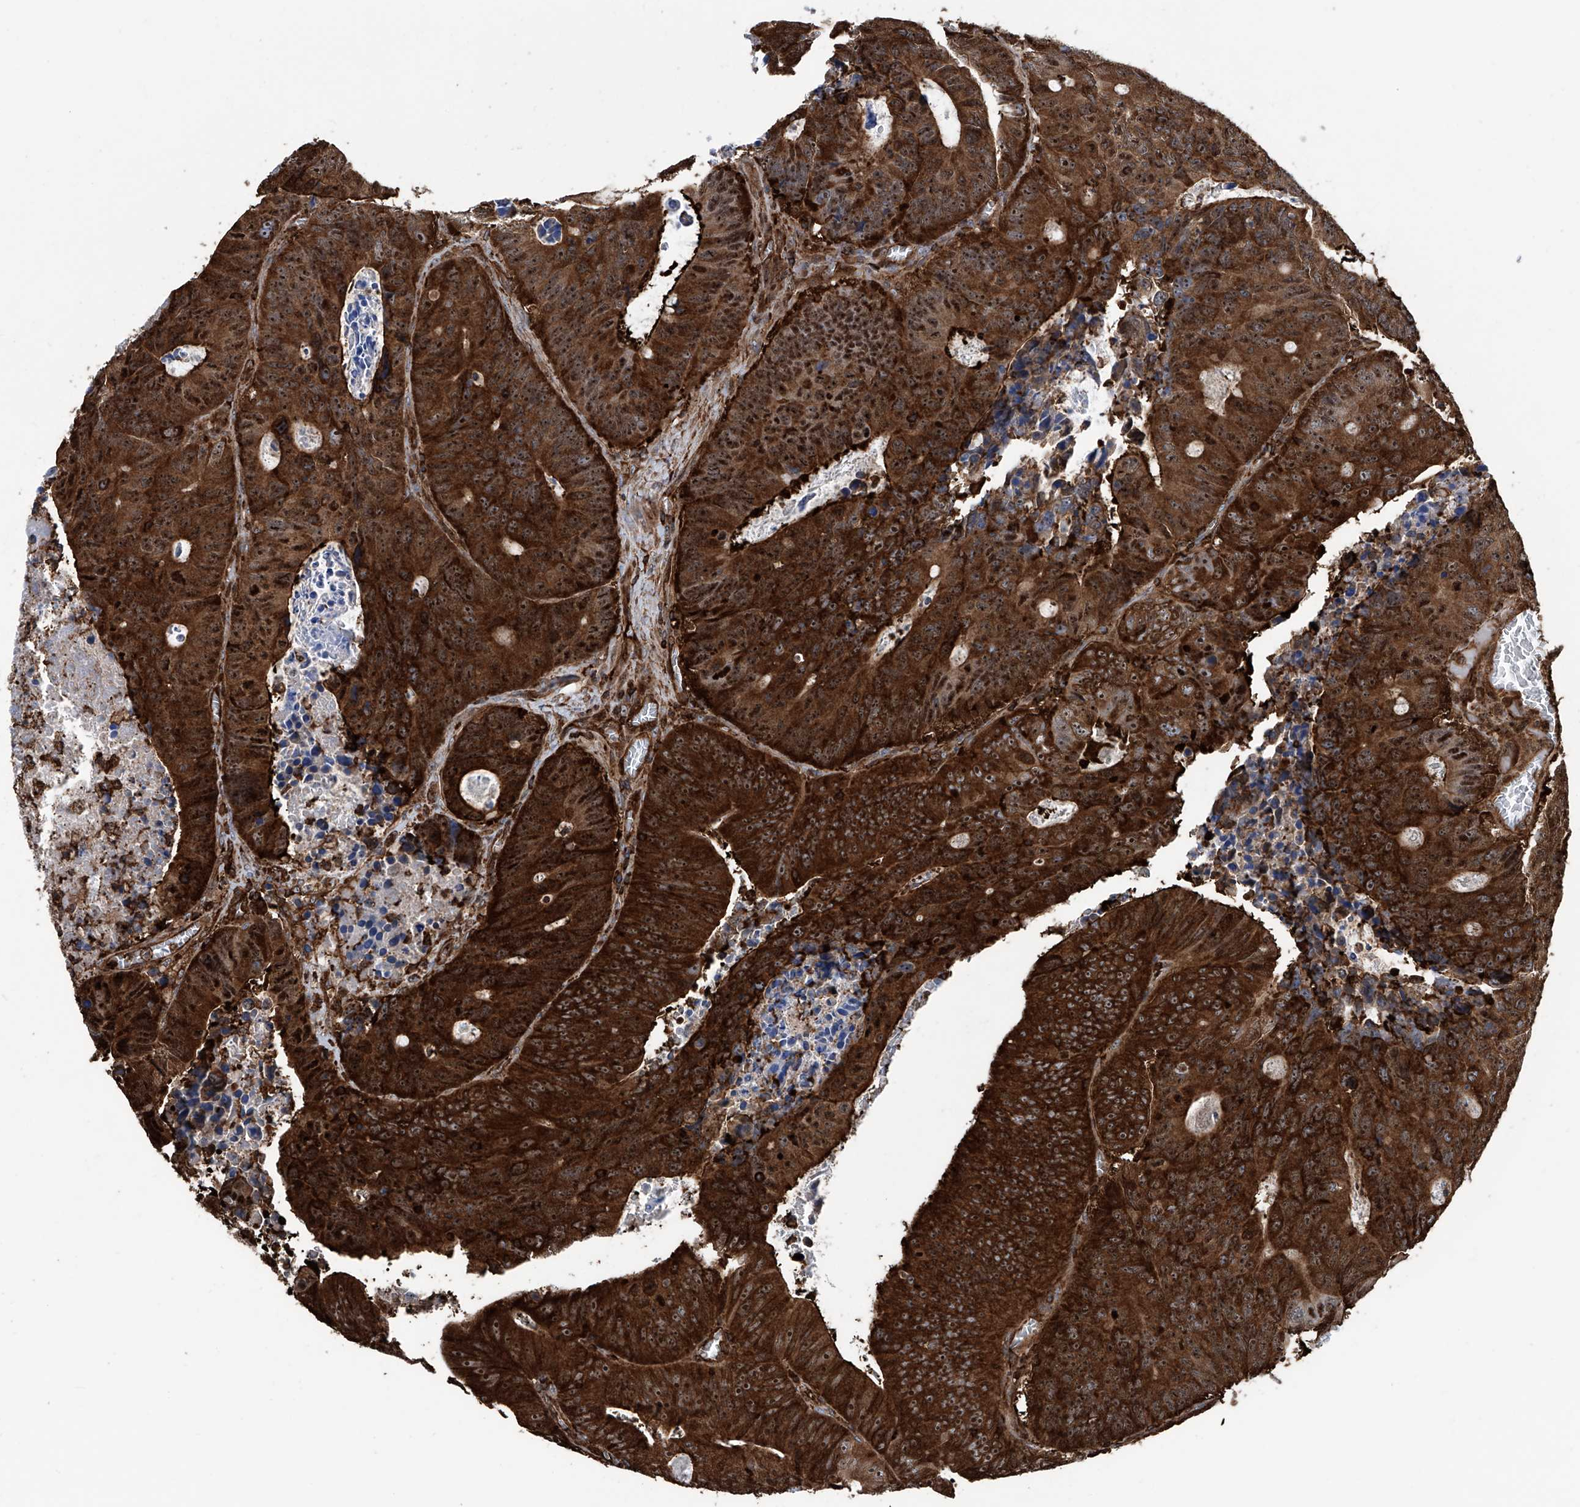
{"staining": {"intensity": "strong", "quantity": ">75%", "location": "cytoplasmic/membranous,nuclear"}, "tissue": "colorectal cancer", "cell_type": "Tumor cells", "image_type": "cancer", "snomed": [{"axis": "morphology", "description": "Adenocarcinoma, NOS"}, {"axis": "topography", "description": "Colon"}], "caption": "Tumor cells exhibit high levels of strong cytoplasmic/membranous and nuclear expression in about >75% of cells in colorectal adenocarcinoma.", "gene": "ZNF484", "patient": {"sex": "male", "age": 87}}